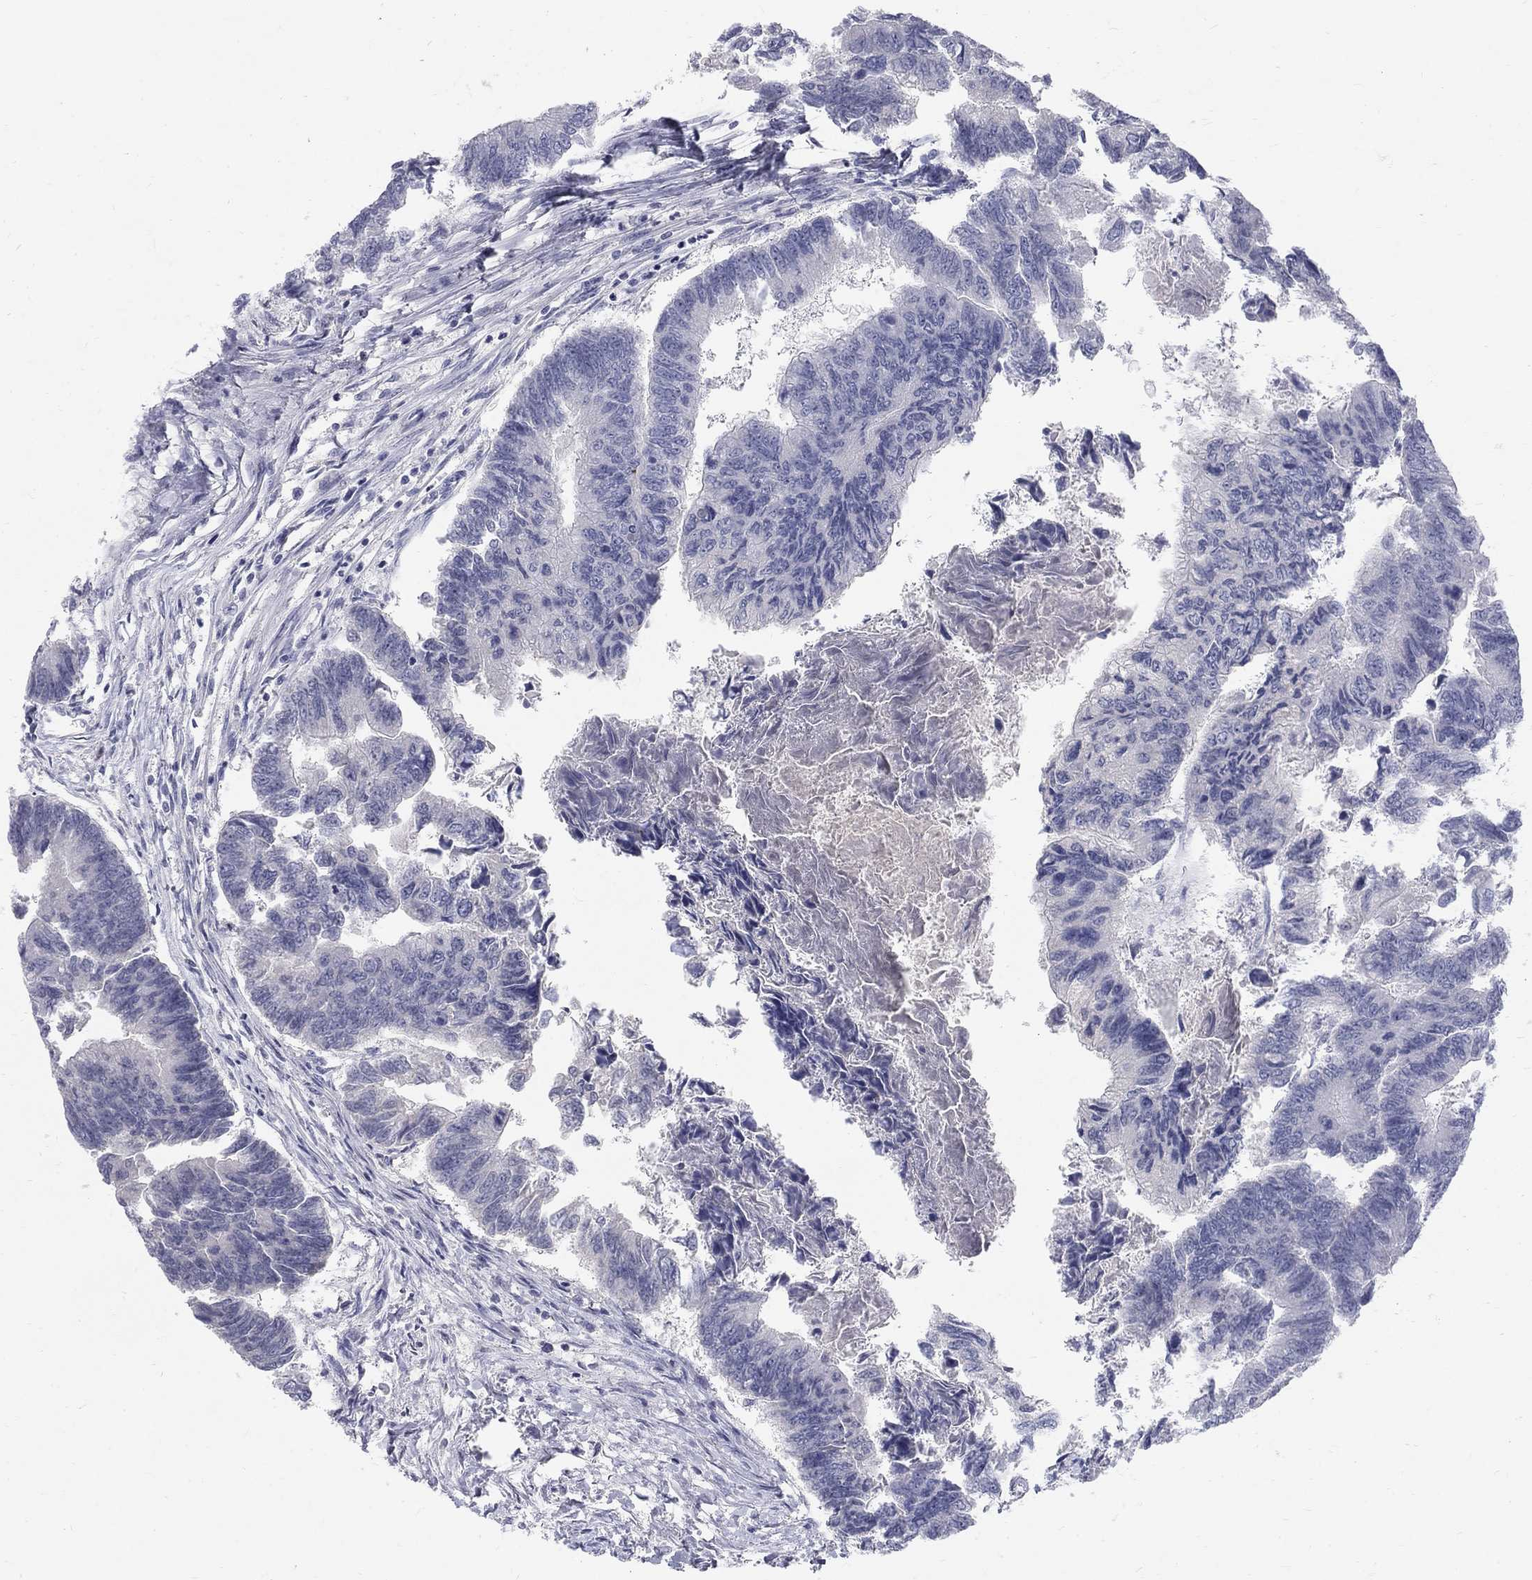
{"staining": {"intensity": "negative", "quantity": "none", "location": "none"}, "tissue": "colorectal cancer", "cell_type": "Tumor cells", "image_type": "cancer", "snomed": [{"axis": "morphology", "description": "Adenocarcinoma, NOS"}, {"axis": "topography", "description": "Colon"}], "caption": "This is an immunohistochemistry (IHC) micrograph of human colorectal cancer. There is no staining in tumor cells.", "gene": "PTH1R", "patient": {"sex": "female", "age": 65}}